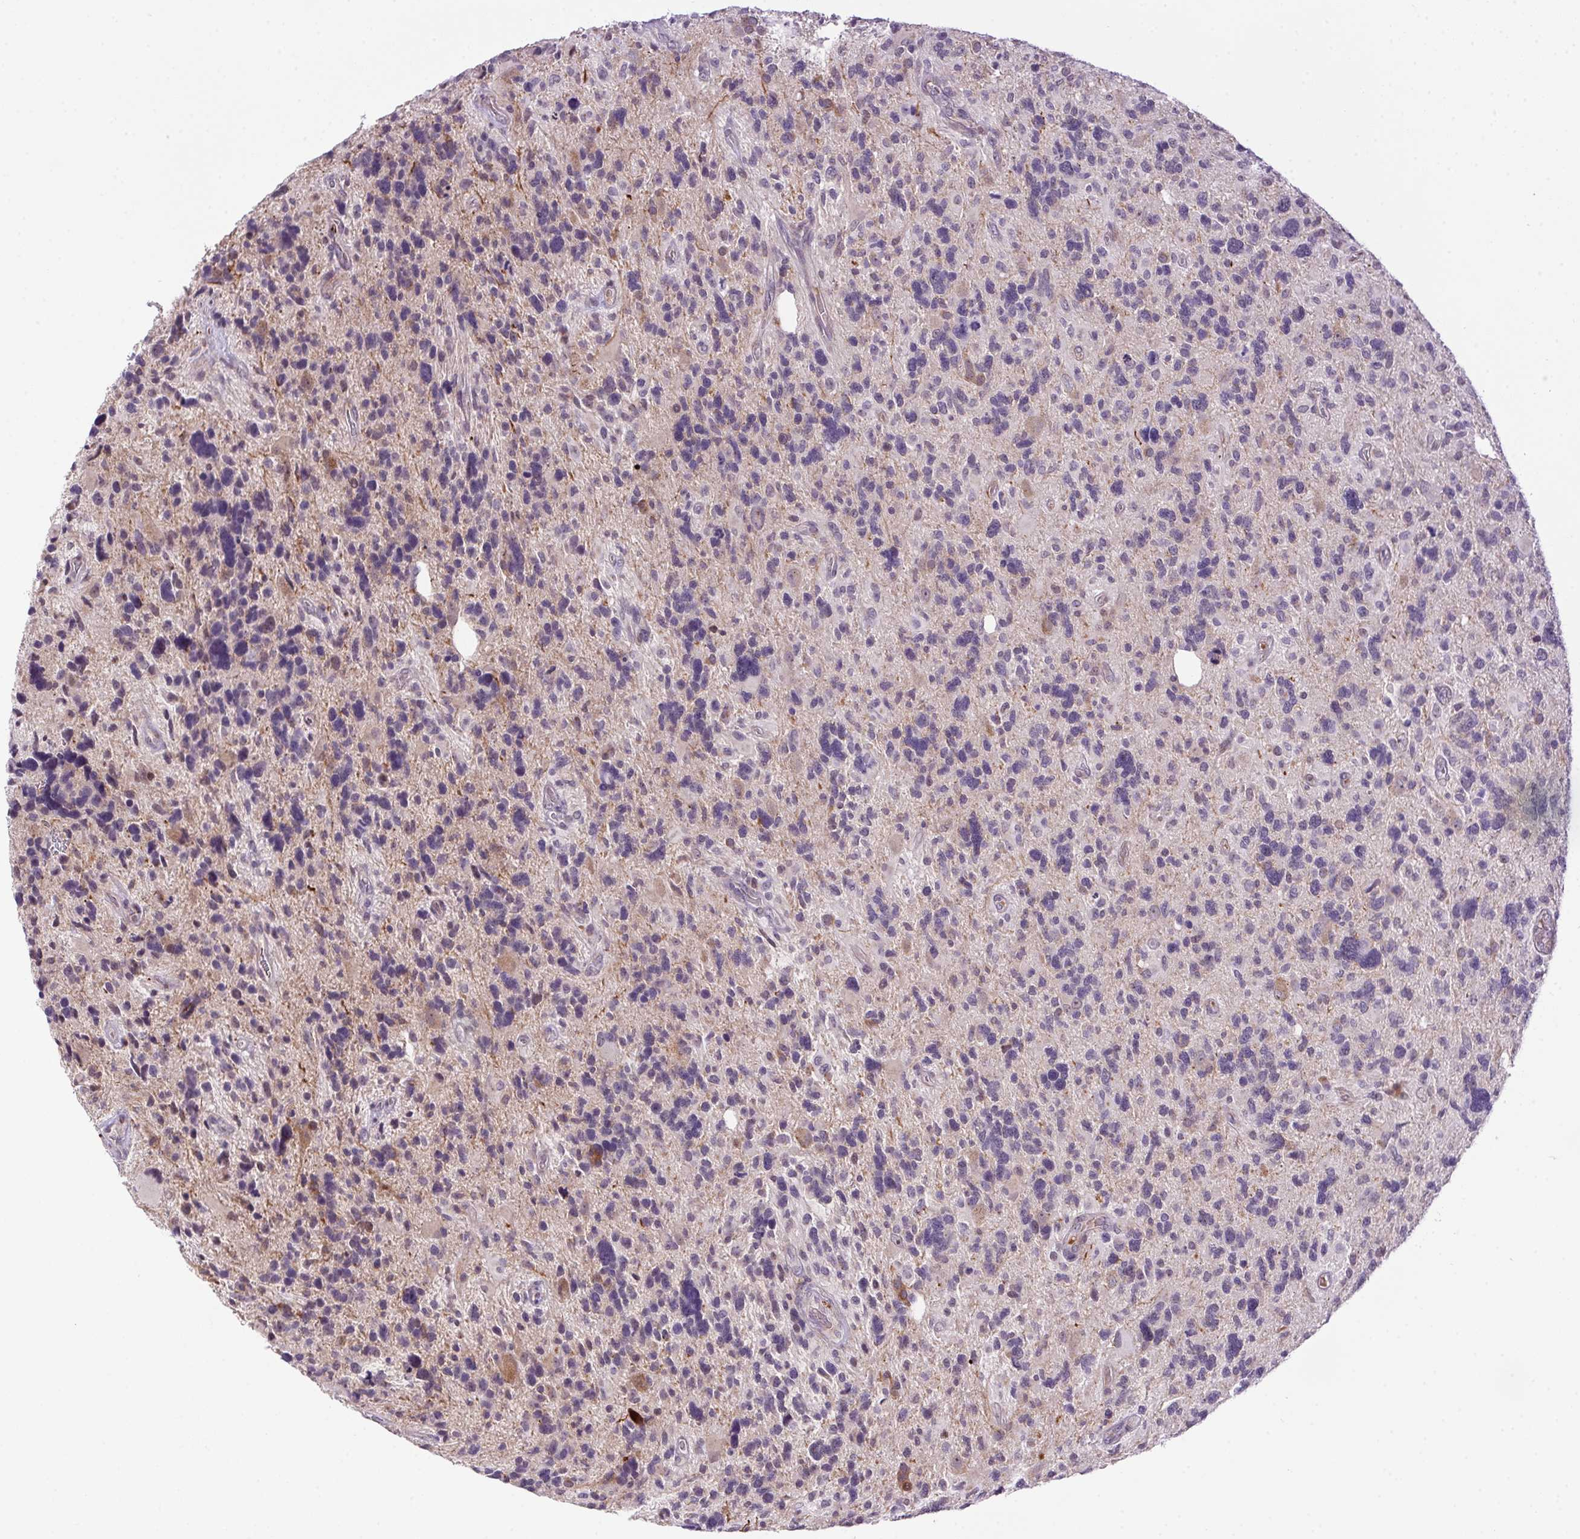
{"staining": {"intensity": "negative", "quantity": "none", "location": "none"}, "tissue": "glioma", "cell_type": "Tumor cells", "image_type": "cancer", "snomed": [{"axis": "morphology", "description": "Glioma, malignant, High grade"}, {"axis": "topography", "description": "Brain"}], "caption": "Photomicrograph shows no significant protein positivity in tumor cells of malignant glioma (high-grade).", "gene": "LRRTM1", "patient": {"sex": "male", "age": 49}}